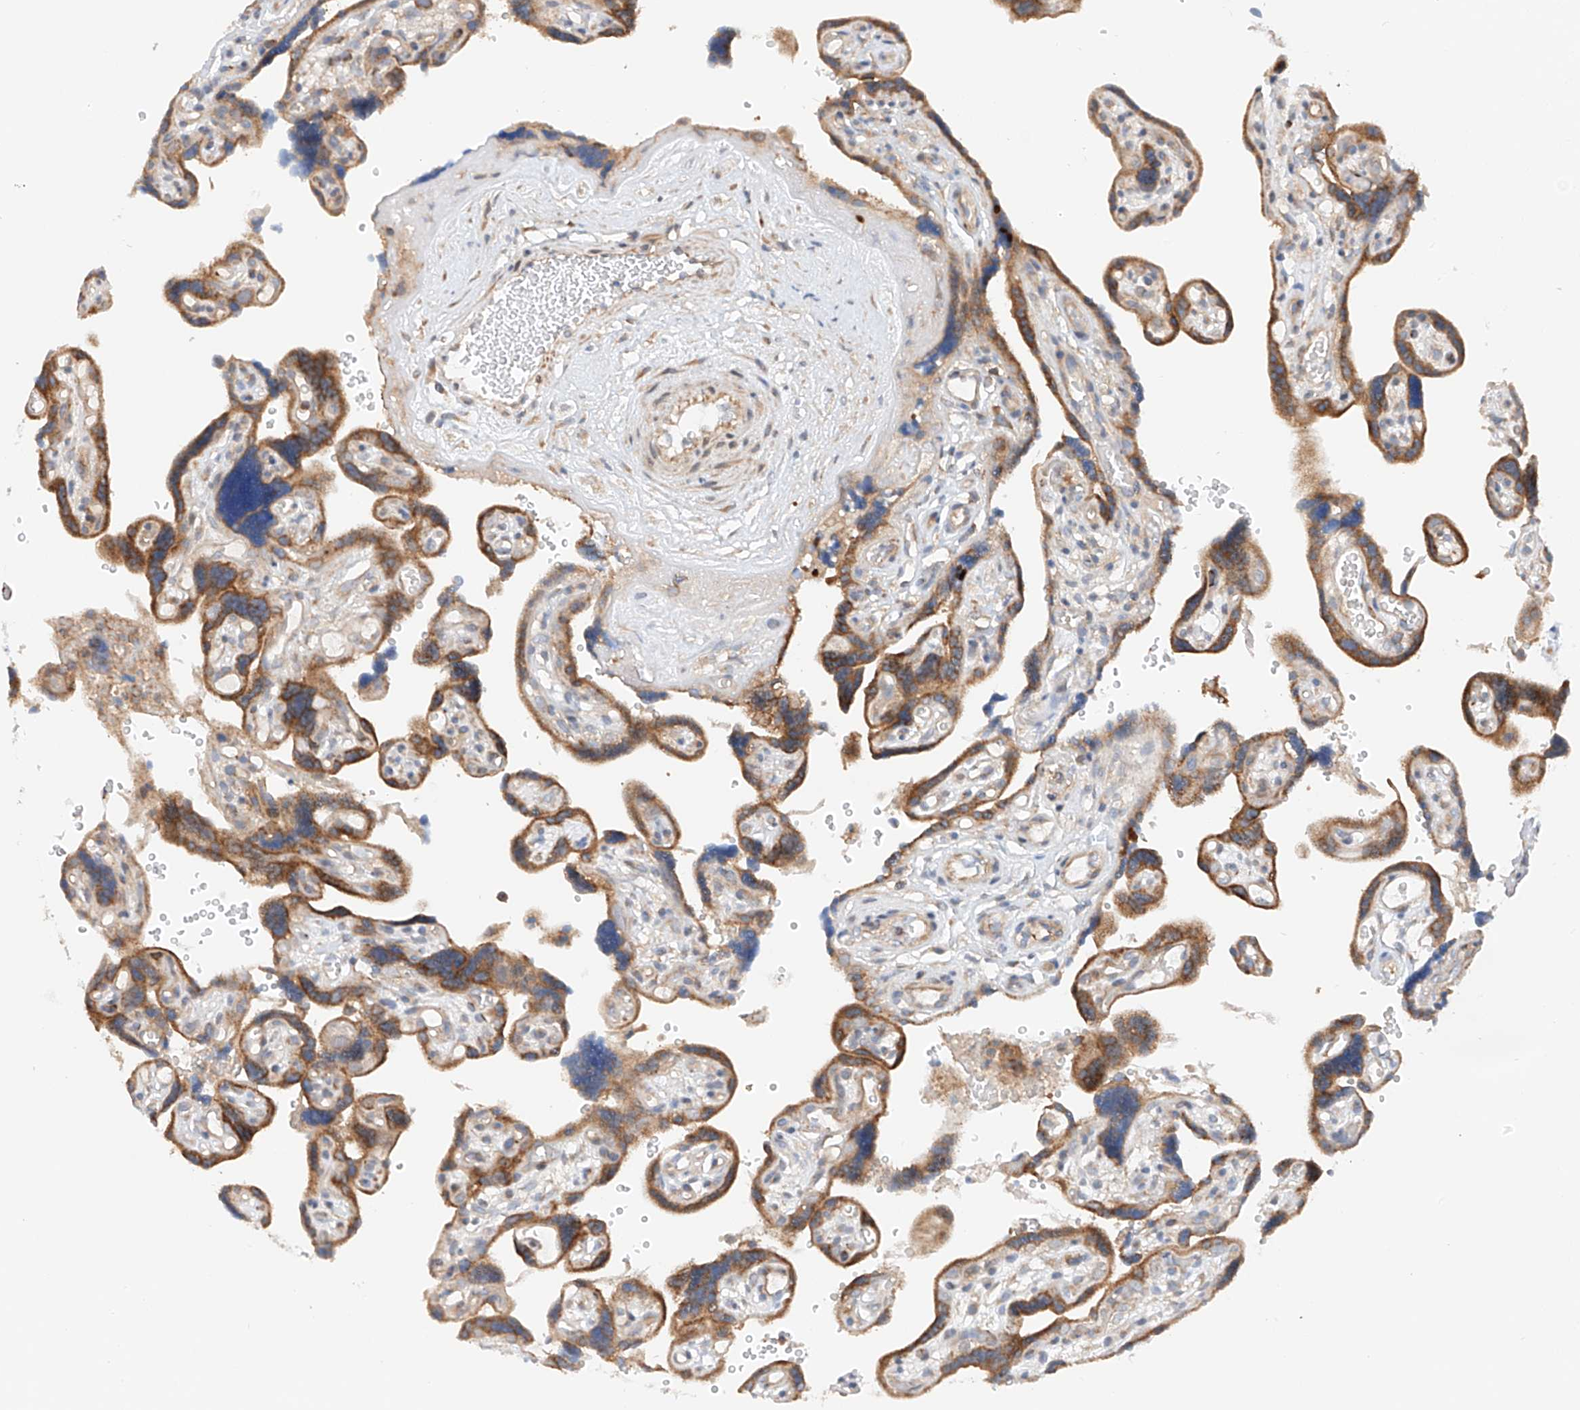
{"staining": {"intensity": "moderate", "quantity": ">75%", "location": "cytoplasmic/membranous"}, "tissue": "placenta", "cell_type": "Decidual cells", "image_type": "normal", "snomed": [{"axis": "morphology", "description": "Normal tissue, NOS"}, {"axis": "topography", "description": "Placenta"}], "caption": "Protein expression by immunohistochemistry displays moderate cytoplasmic/membranous expression in about >75% of decidual cells in normal placenta. The protein of interest is stained brown, and the nuclei are stained in blue (DAB (3,3'-diaminobenzidine) IHC with brightfield microscopy, high magnification).", "gene": "MFN2", "patient": {"sex": "female", "age": 30}}